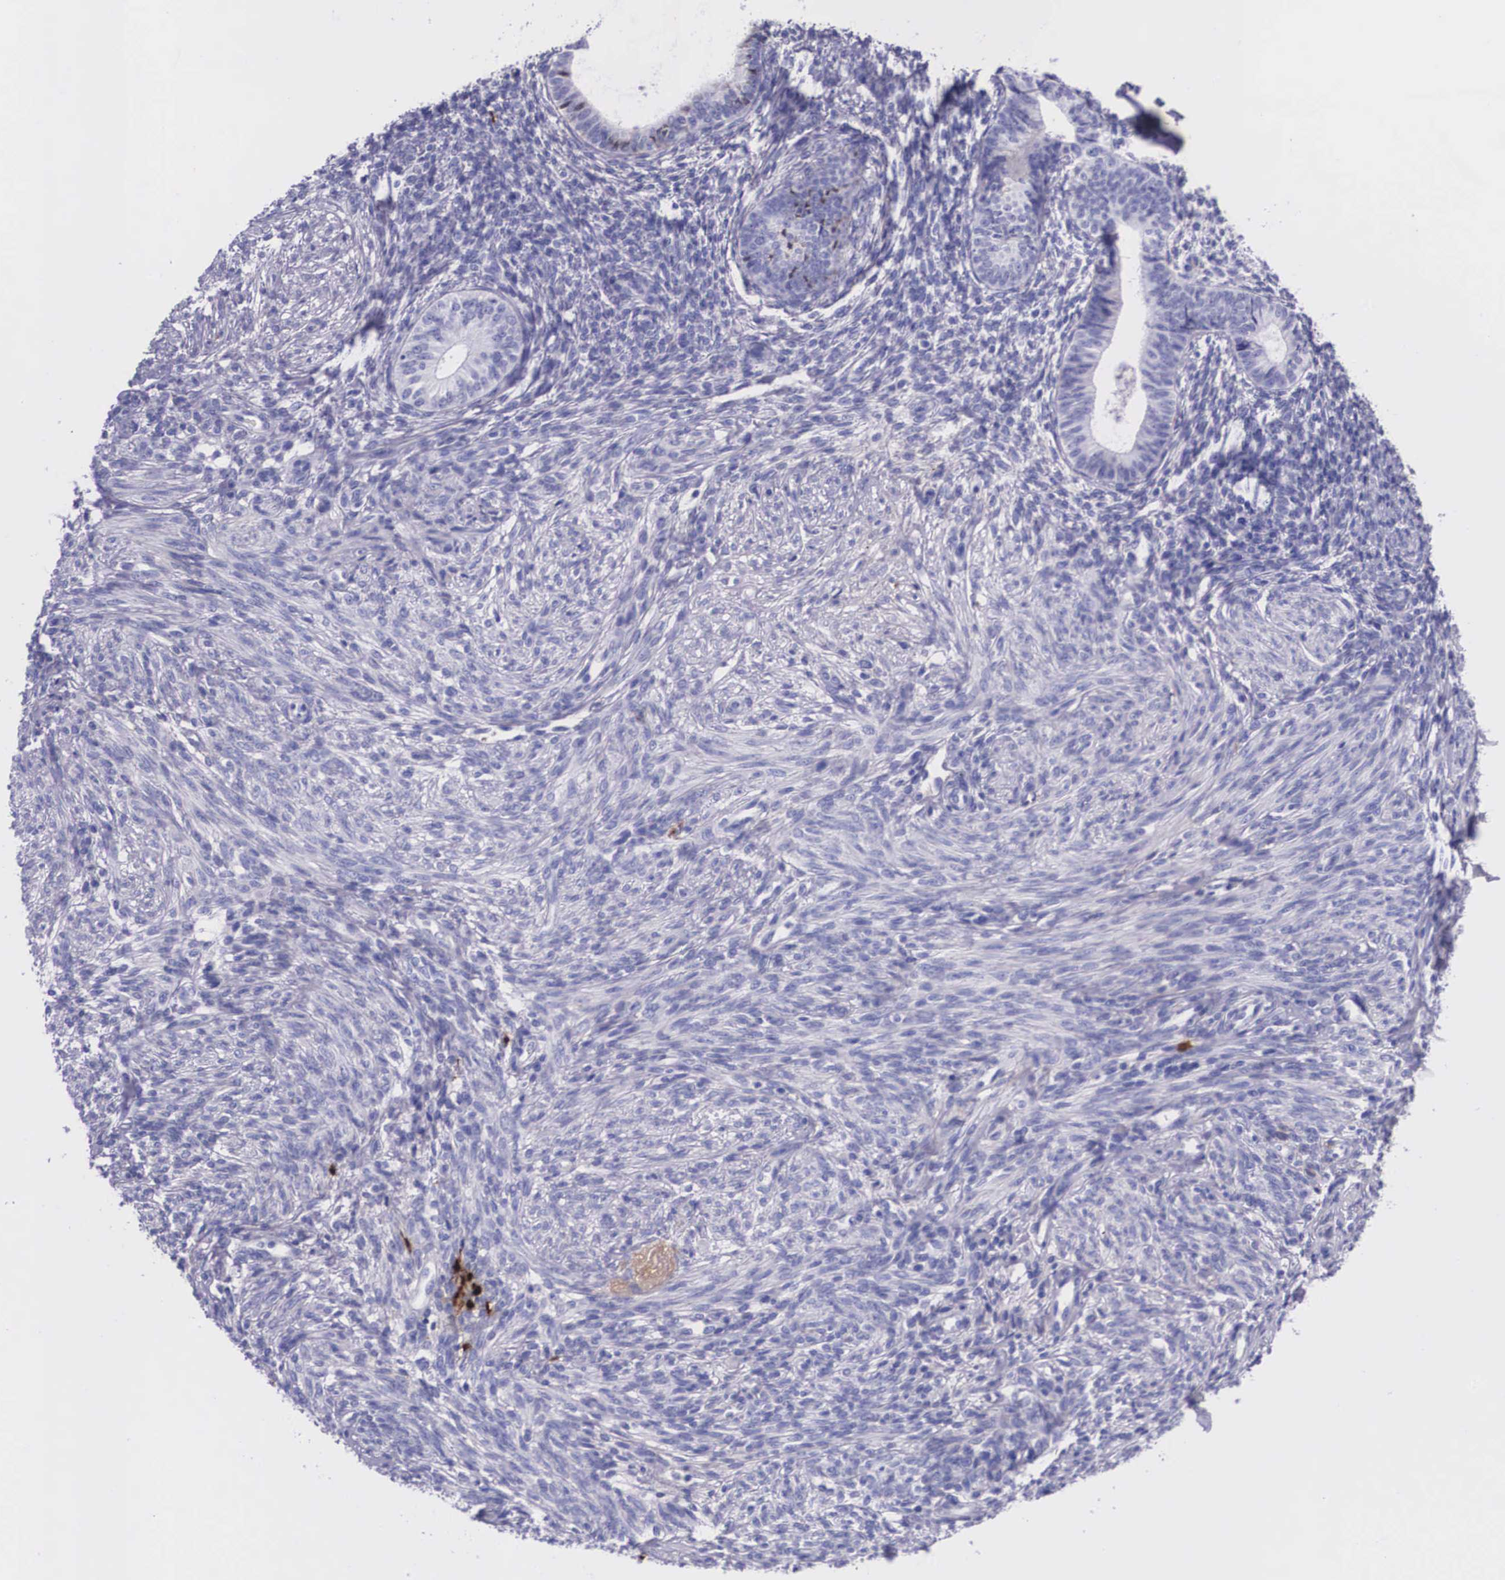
{"staining": {"intensity": "strong", "quantity": "<25%", "location": "nuclear"}, "tissue": "endometrium", "cell_type": "Cells in endometrial stroma", "image_type": "normal", "snomed": [{"axis": "morphology", "description": "Normal tissue, NOS"}, {"axis": "topography", "description": "Endometrium"}], "caption": "Immunohistochemical staining of normal human endometrium exhibits medium levels of strong nuclear positivity in approximately <25% of cells in endometrial stroma. The staining was performed using DAB (3,3'-diaminobenzidine) to visualize the protein expression in brown, while the nuclei were stained in blue with hematoxylin (Magnification: 20x).", "gene": "PLG", "patient": {"sex": "female", "age": 82}}